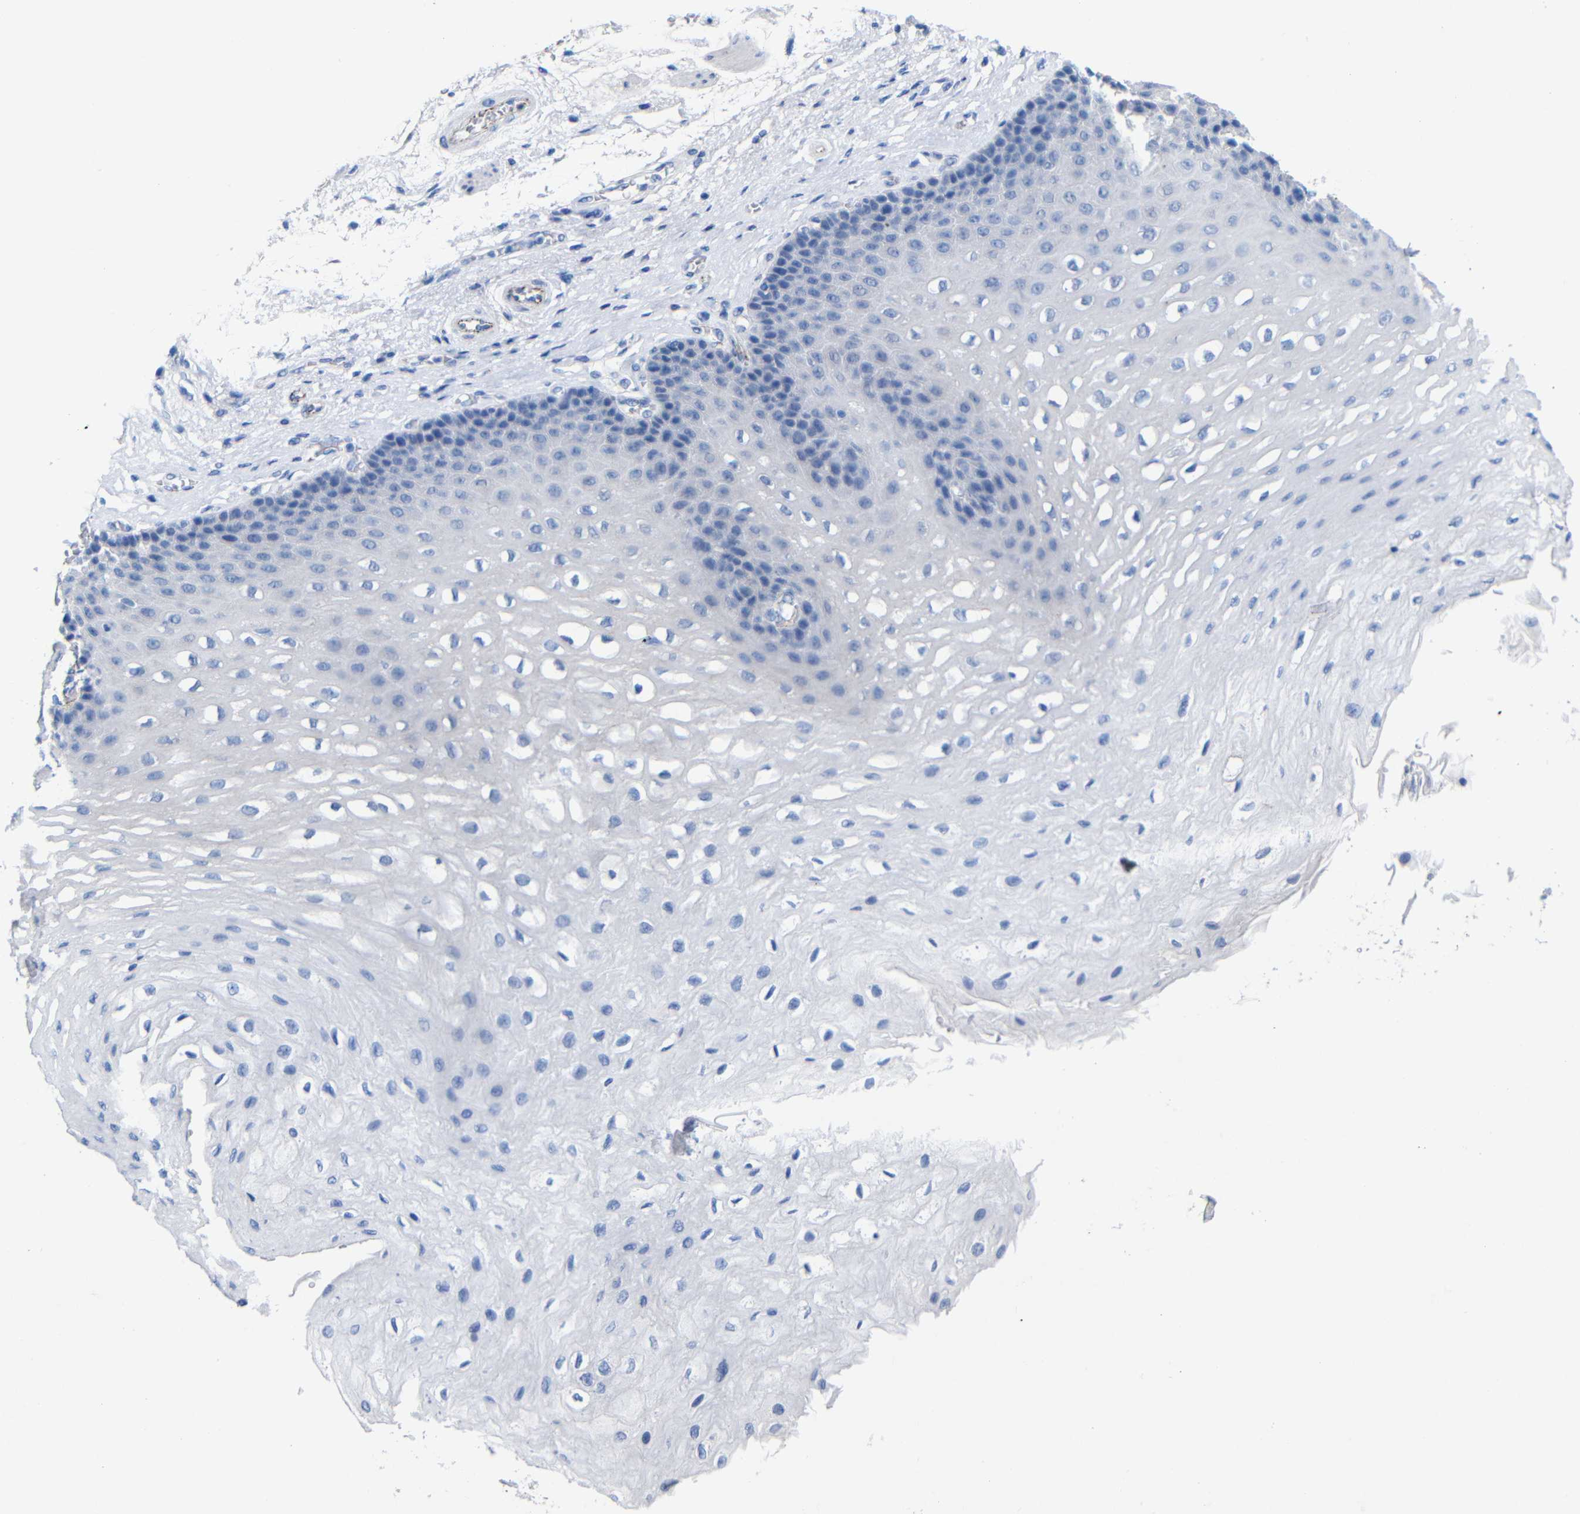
{"staining": {"intensity": "negative", "quantity": "none", "location": "none"}, "tissue": "esophagus", "cell_type": "Squamous epithelial cells", "image_type": "normal", "snomed": [{"axis": "morphology", "description": "Normal tissue, NOS"}, {"axis": "topography", "description": "Esophagus"}], "caption": "High power microscopy micrograph of an immunohistochemistry image of normal esophagus, revealing no significant positivity in squamous epithelial cells.", "gene": "CGNL1", "patient": {"sex": "female", "age": 72}}